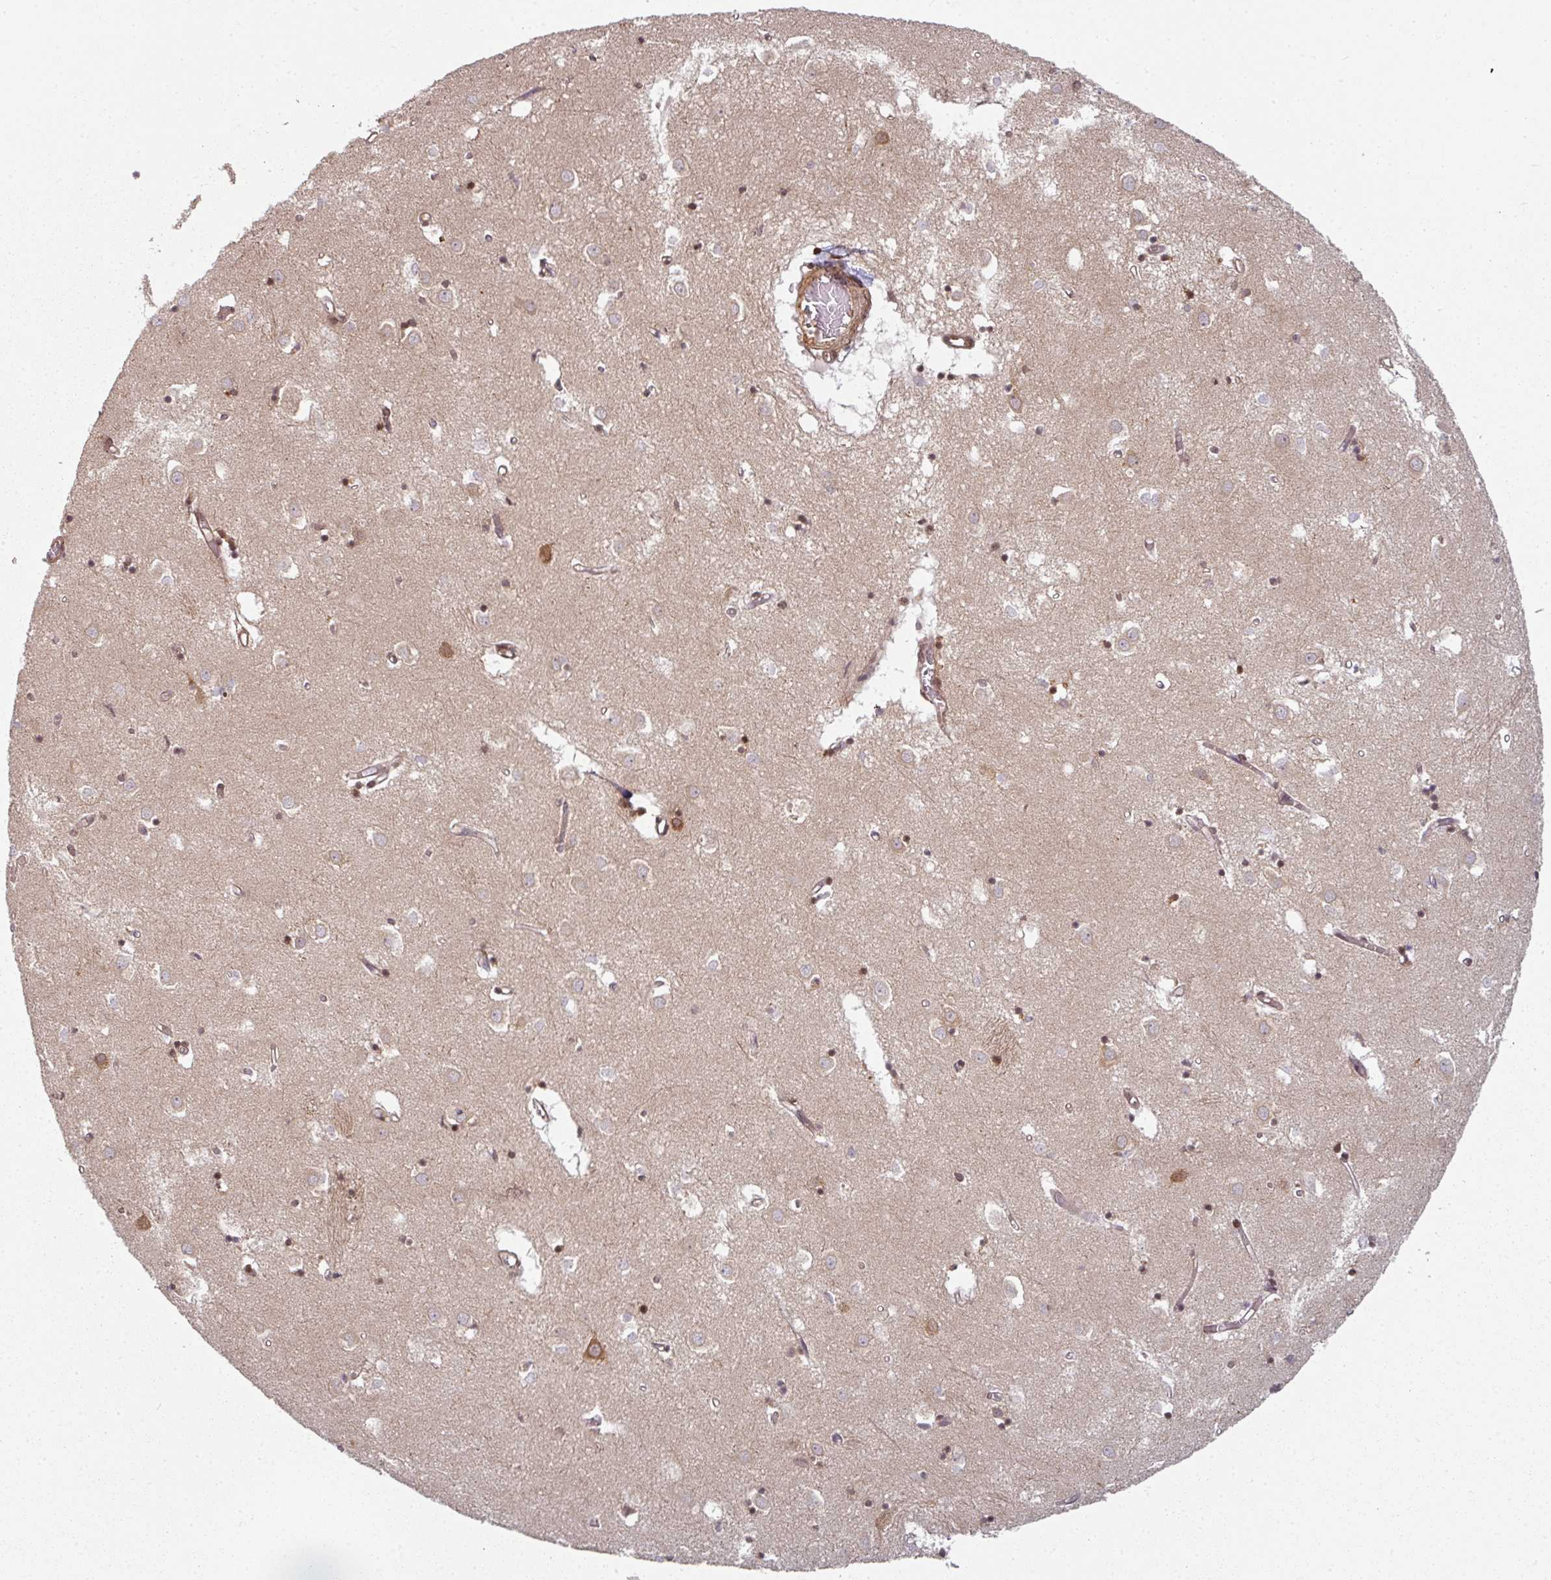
{"staining": {"intensity": "moderate", "quantity": "25%-75%", "location": "cytoplasmic/membranous,nuclear"}, "tissue": "caudate", "cell_type": "Glial cells", "image_type": "normal", "snomed": [{"axis": "morphology", "description": "Normal tissue, NOS"}, {"axis": "topography", "description": "Lateral ventricle wall"}], "caption": "DAB immunohistochemical staining of normal caudate exhibits moderate cytoplasmic/membranous,nuclear protein positivity in approximately 25%-75% of glial cells.", "gene": "SIK3", "patient": {"sex": "male", "age": 70}}